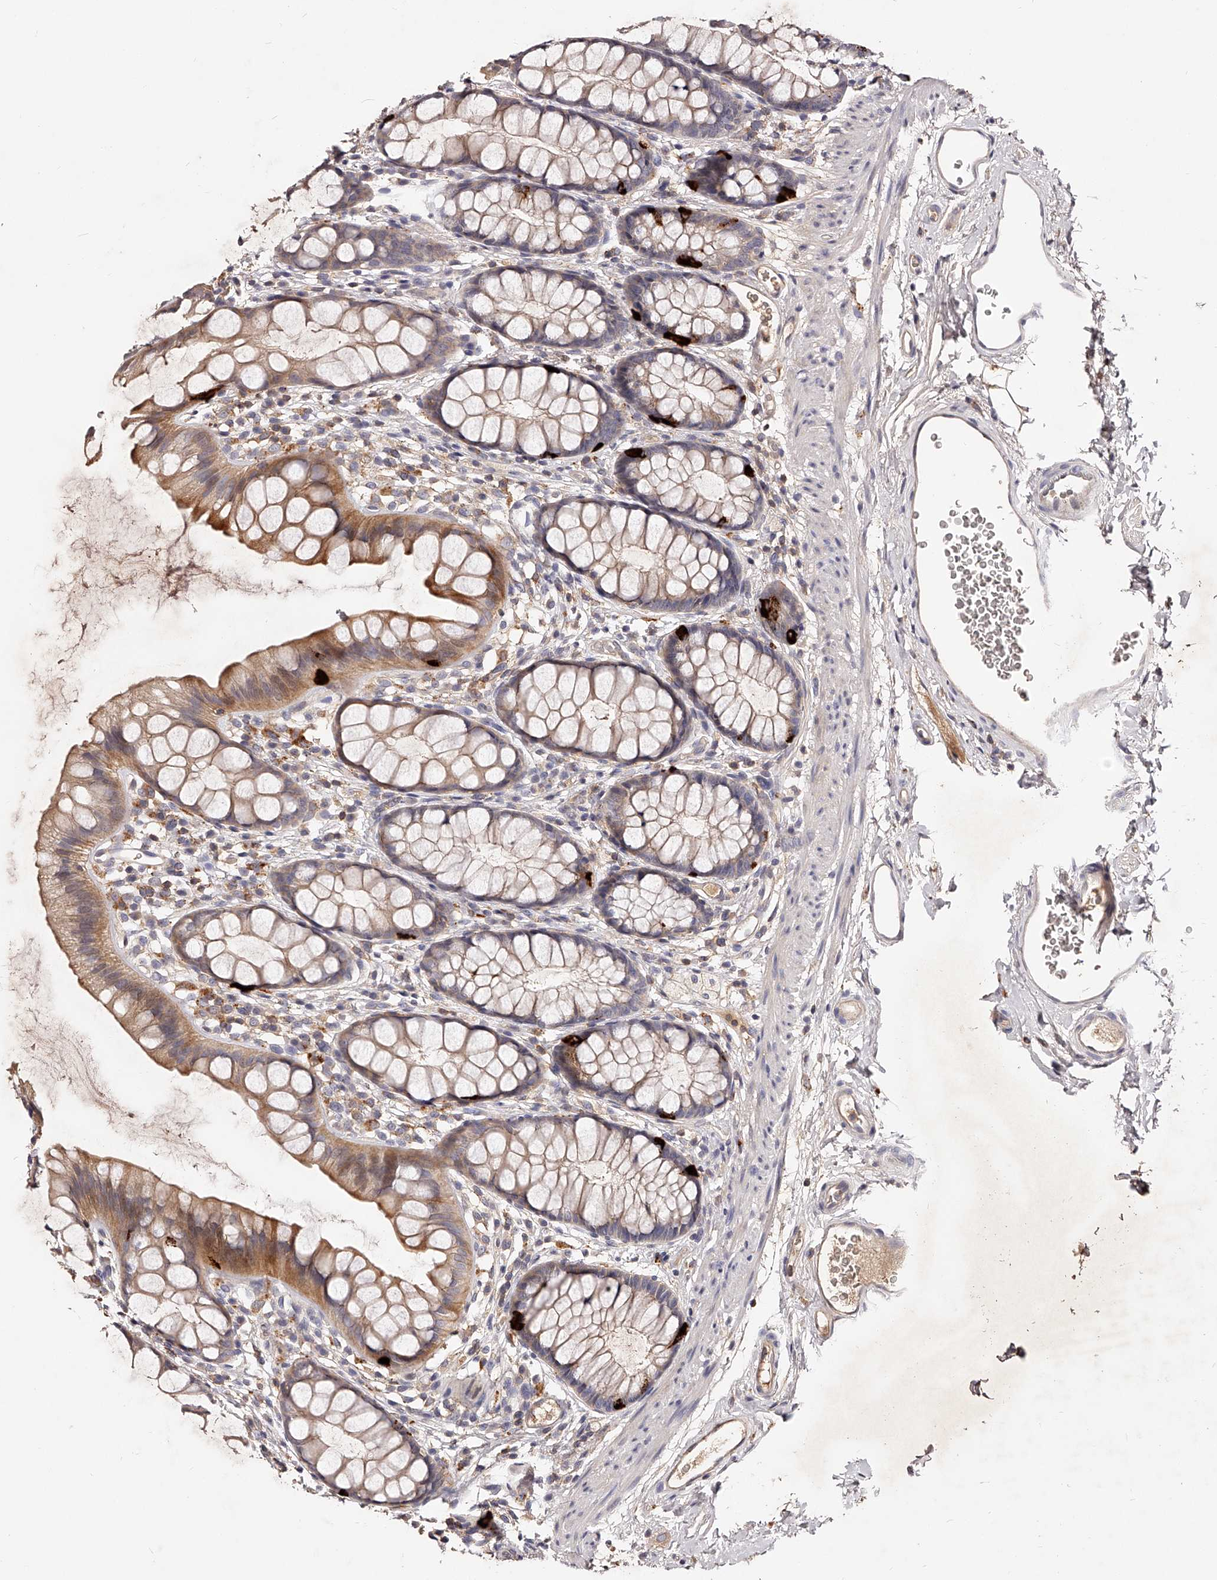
{"staining": {"intensity": "strong", "quantity": "<25%", "location": "cytoplasmic/membranous"}, "tissue": "rectum", "cell_type": "Glandular cells", "image_type": "normal", "snomed": [{"axis": "morphology", "description": "Normal tissue, NOS"}, {"axis": "topography", "description": "Rectum"}], "caption": "An IHC micrograph of normal tissue is shown. Protein staining in brown labels strong cytoplasmic/membranous positivity in rectum within glandular cells. (DAB IHC with brightfield microscopy, high magnification).", "gene": "PHACTR1", "patient": {"sex": "female", "age": 65}}